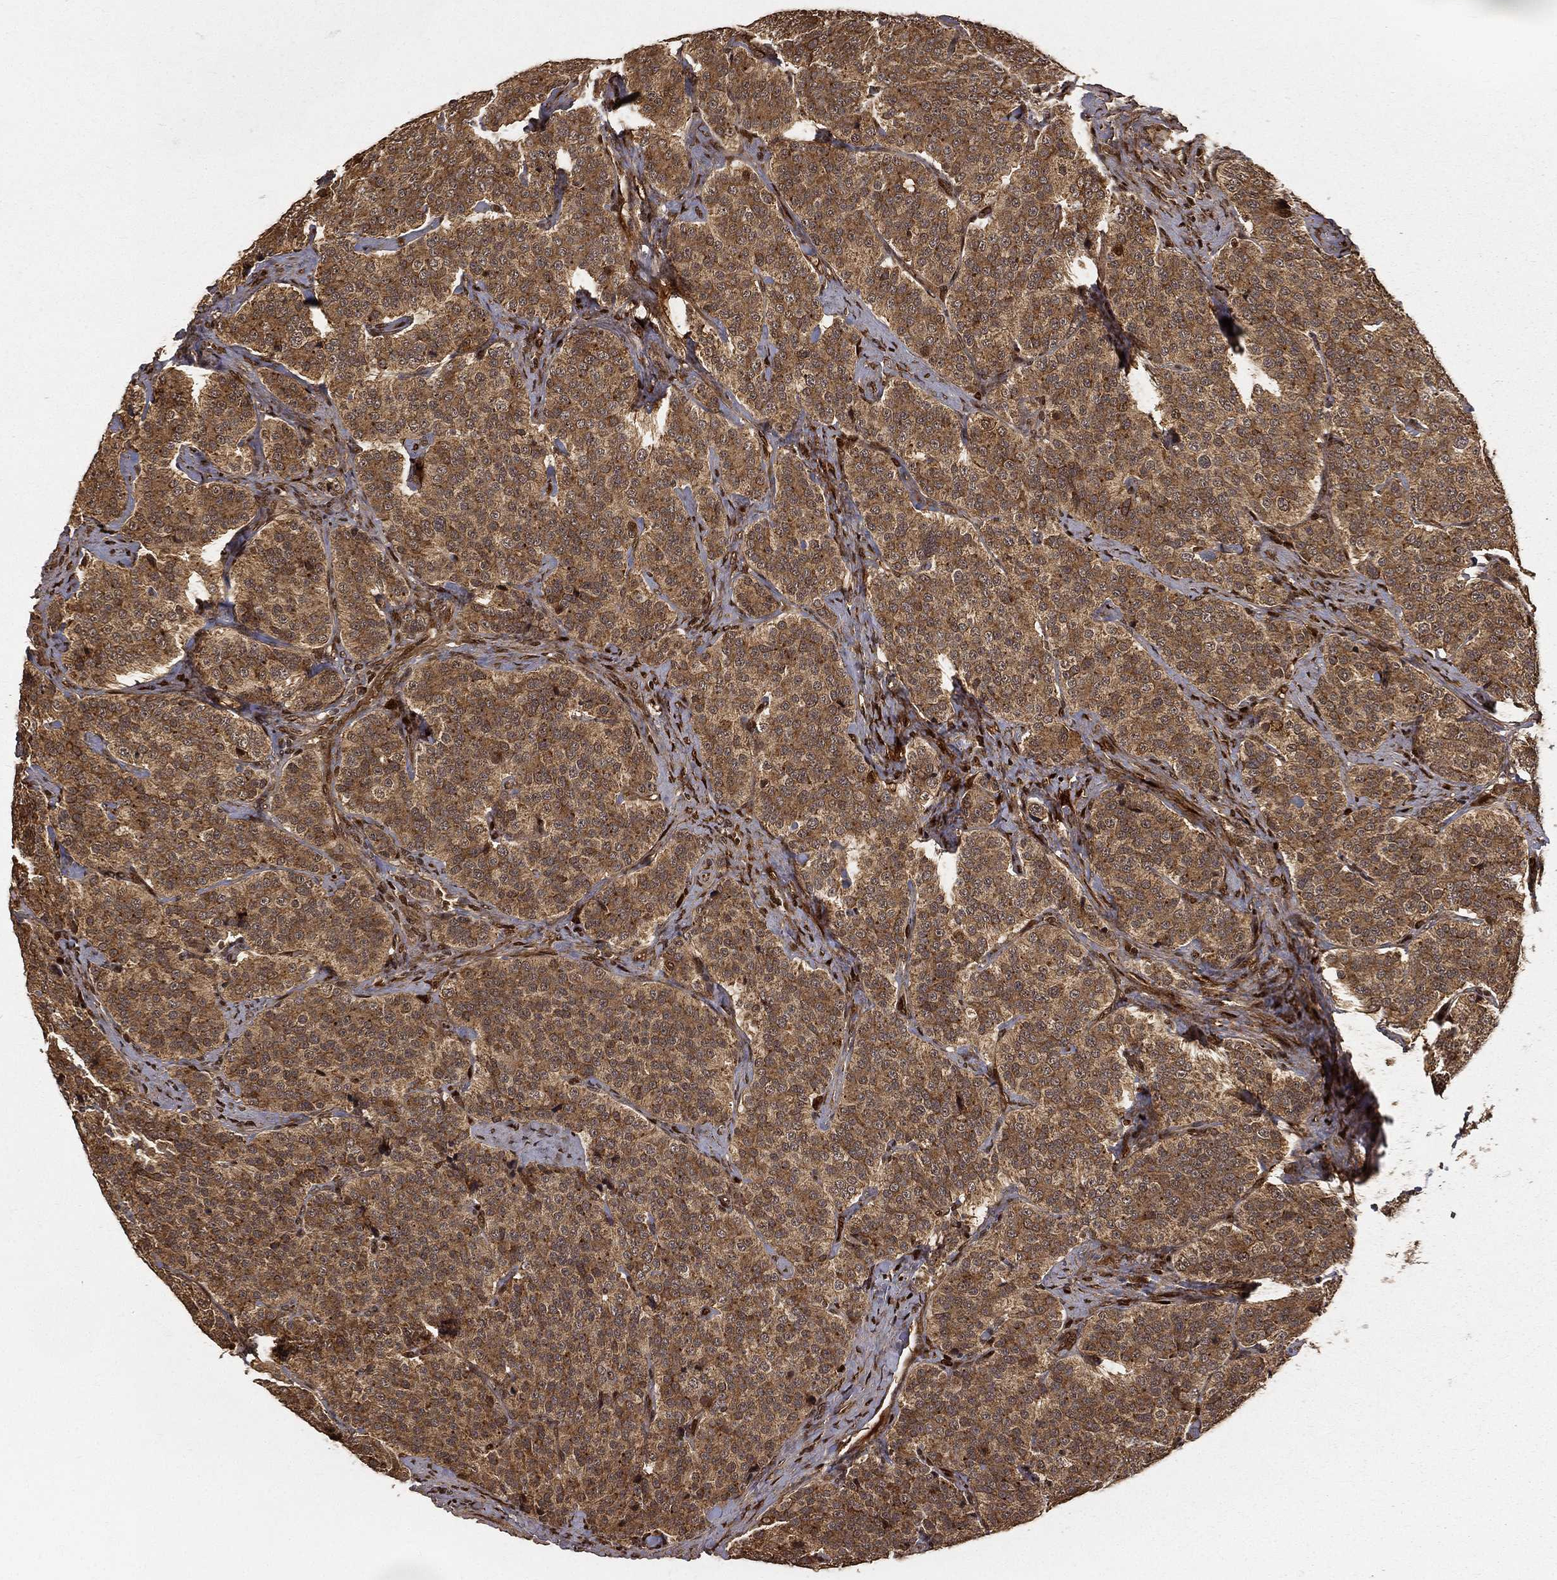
{"staining": {"intensity": "moderate", "quantity": ">75%", "location": "cytoplasmic/membranous"}, "tissue": "carcinoid", "cell_type": "Tumor cells", "image_type": "cancer", "snomed": [{"axis": "morphology", "description": "Carcinoid, malignant, NOS"}, {"axis": "topography", "description": "Small intestine"}], "caption": "High-magnification brightfield microscopy of malignant carcinoid stained with DAB (3,3'-diaminobenzidine) (brown) and counterstained with hematoxylin (blue). tumor cells exhibit moderate cytoplasmic/membranous positivity is identified in approximately>75% of cells.", "gene": "MAPK1", "patient": {"sex": "female", "age": 58}}